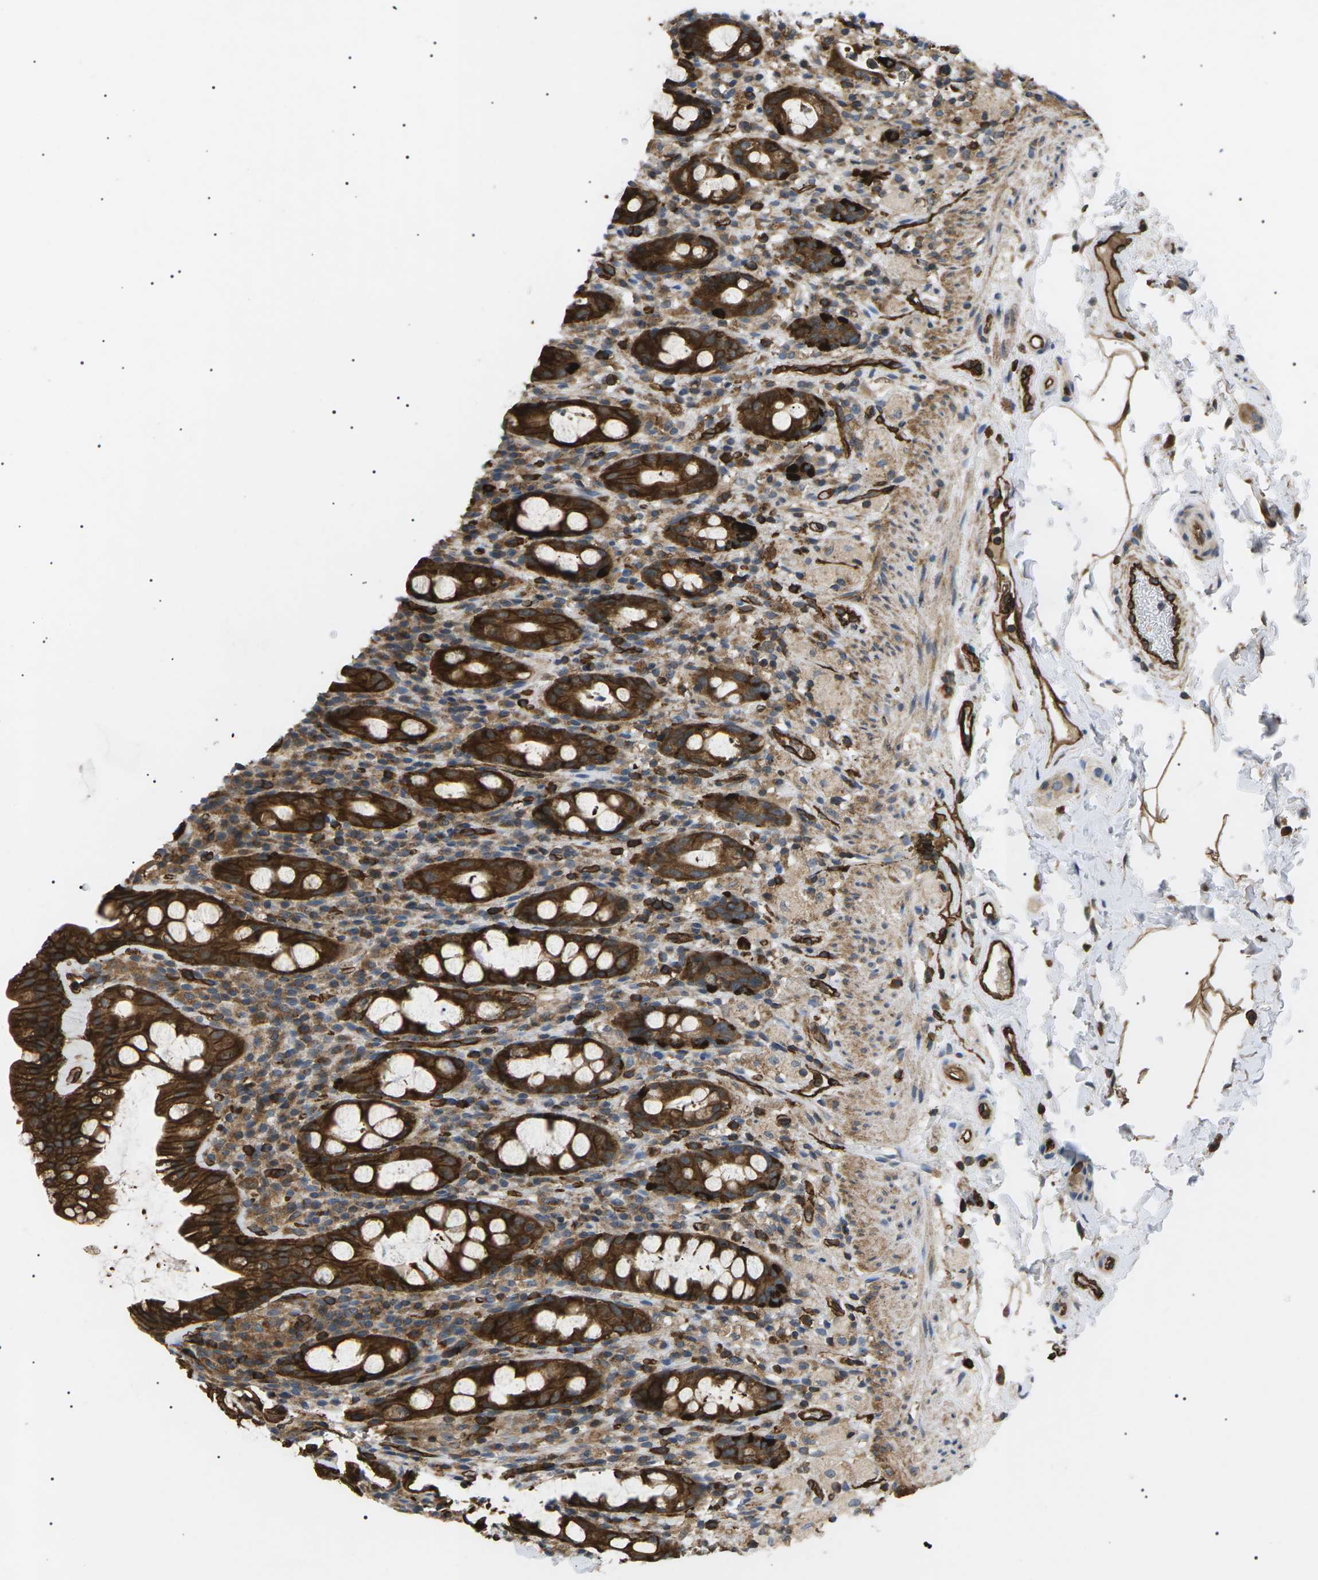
{"staining": {"intensity": "strong", "quantity": ">75%", "location": "cytoplasmic/membranous"}, "tissue": "rectum", "cell_type": "Glandular cells", "image_type": "normal", "snomed": [{"axis": "morphology", "description": "Normal tissue, NOS"}, {"axis": "topography", "description": "Rectum"}], "caption": "Immunohistochemistry of benign rectum exhibits high levels of strong cytoplasmic/membranous staining in approximately >75% of glandular cells.", "gene": "TMTC4", "patient": {"sex": "male", "age": 44}}